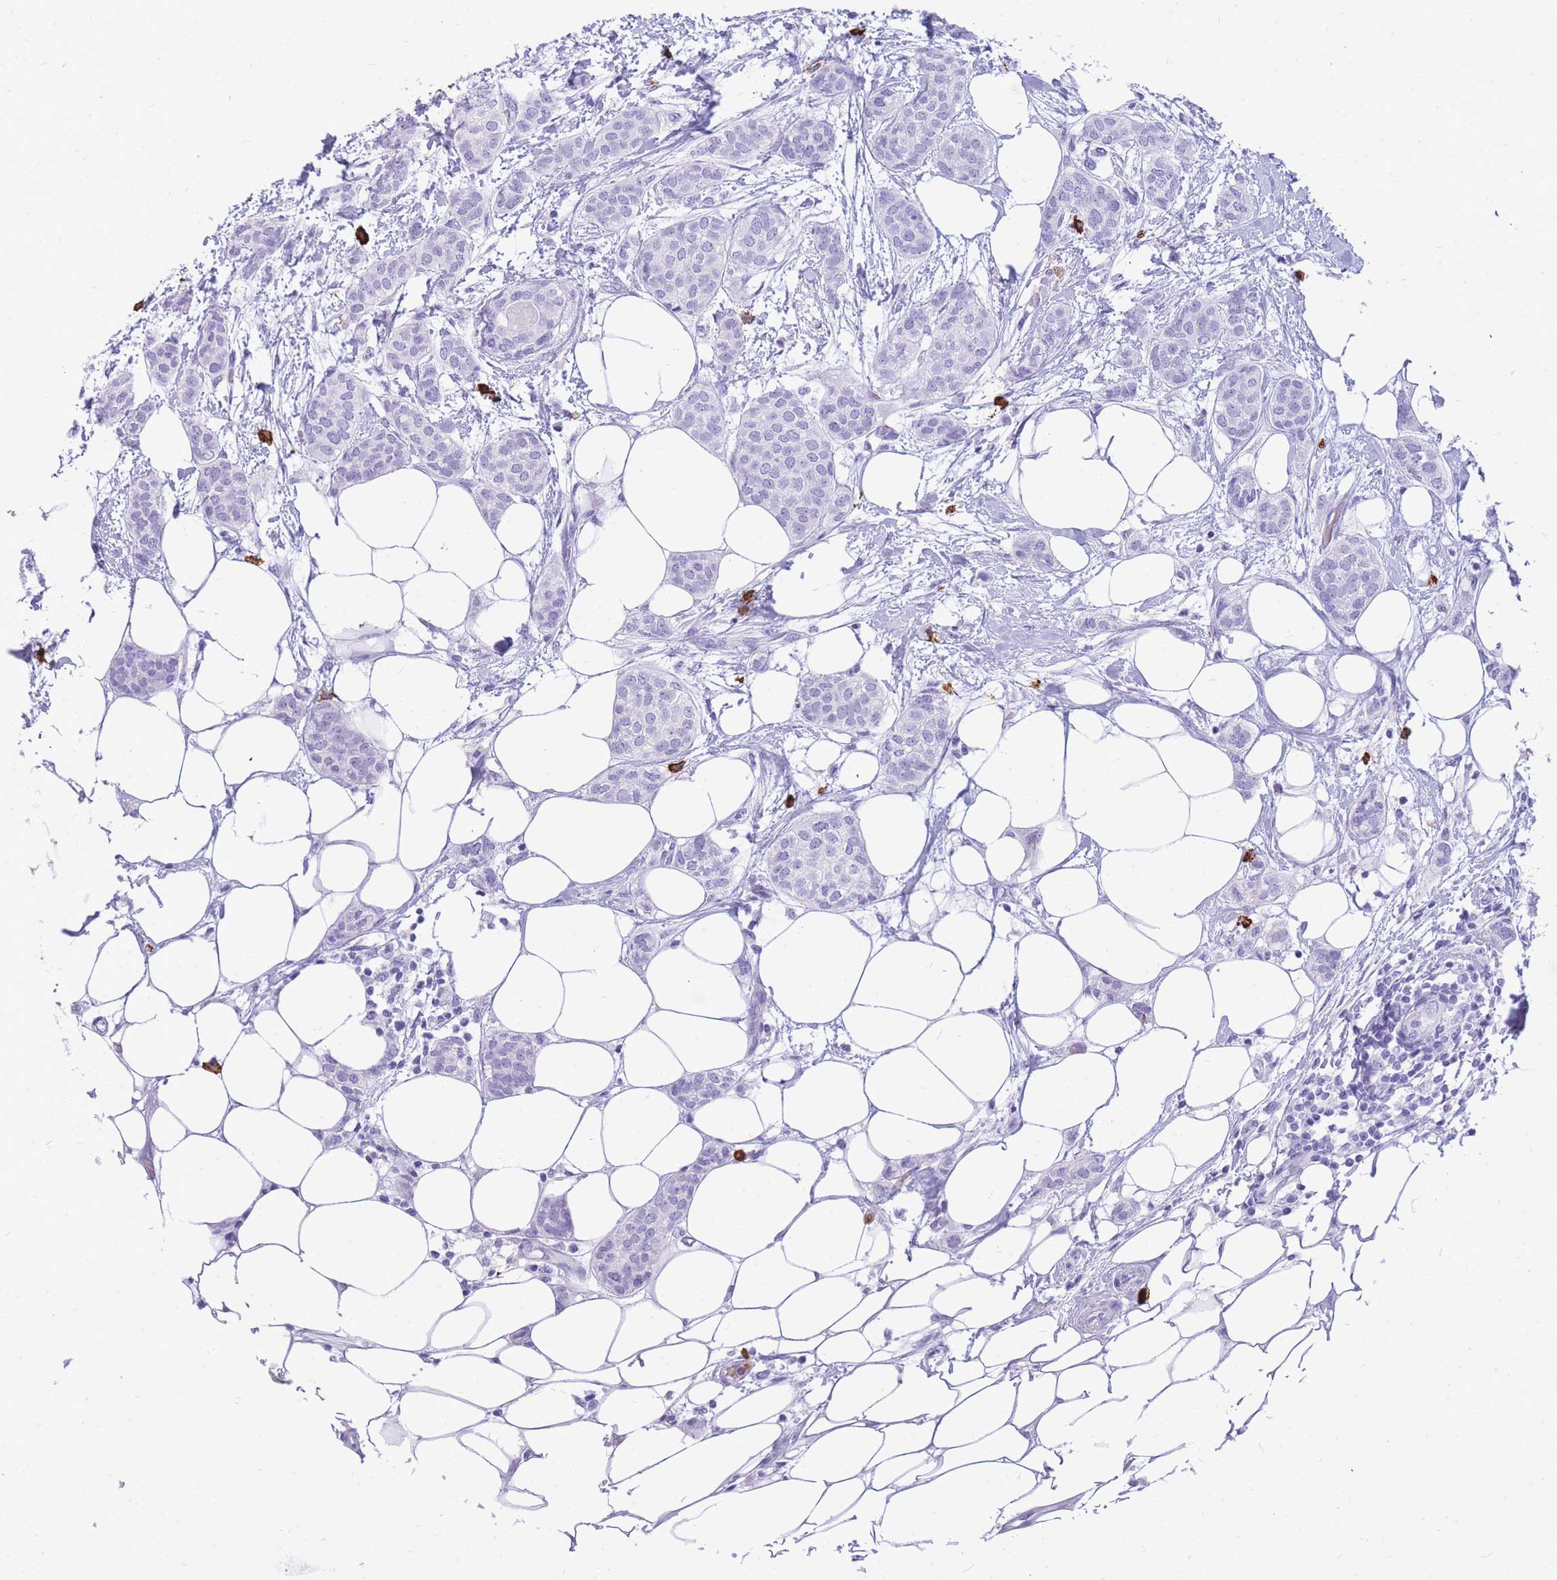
{"staining": {"intensity": "negative", "quantity": "none", "location": "none"}, "tissue": "breast cancer", "cell_type": "Tumor cells", "image_type": "cancer", "snomed": [{"axis": "morphology", "description": "Duct carcinoma"}, {"axis": "topography", "description": "Breast"}], "caption": "There is no significant positivity in tumor cells of breast intraductal carcinoma.", "gene": "HERC1", "patient": {"sex": "female", "age": 72}}